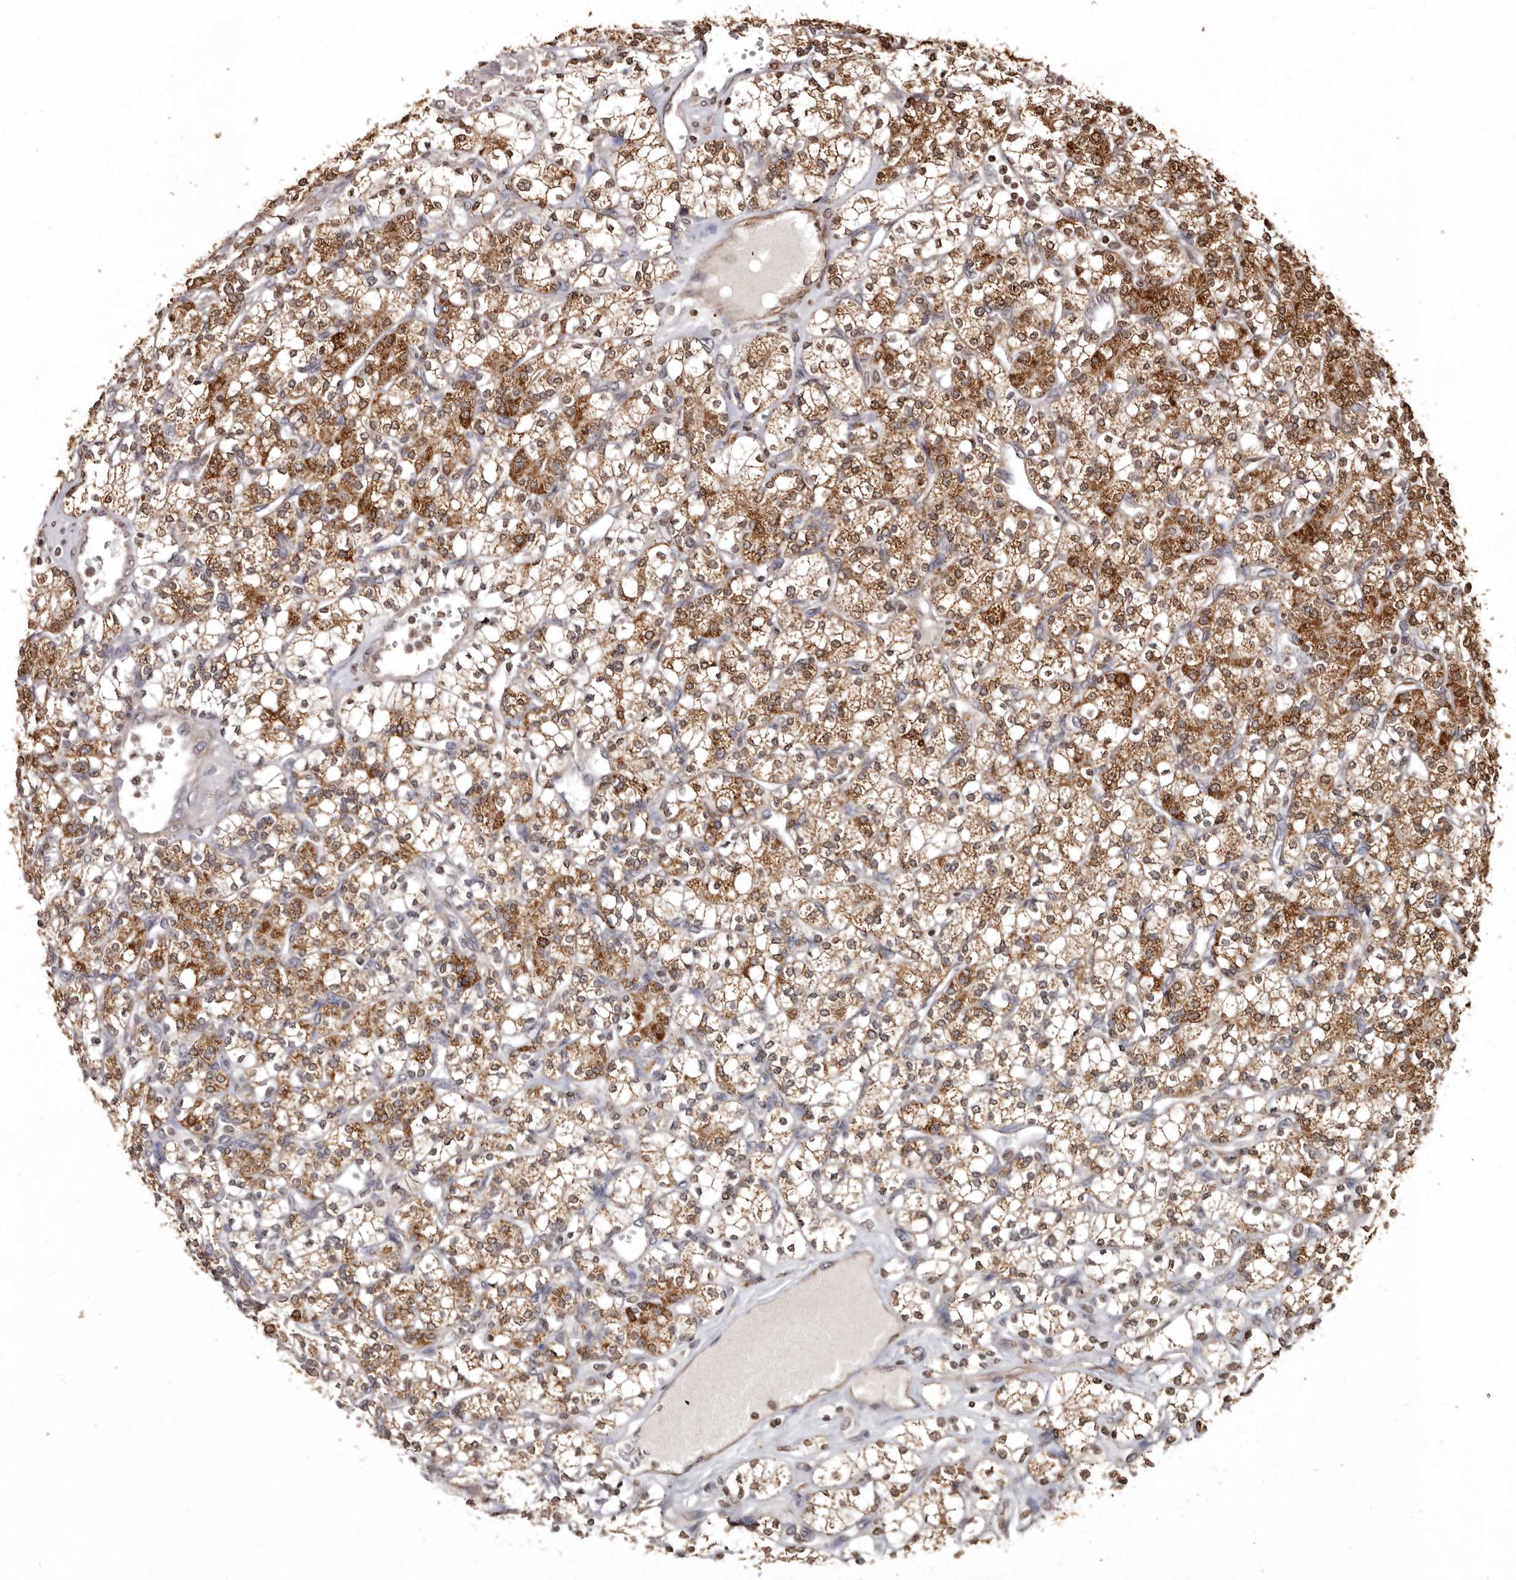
{"staining": {"intensity": "moderate", "quantity": ">75%", "location": "cytoplasmic/membranous"}, "tissue": "renal cancer", "cell_type": "Tumor cells", "image_type": "cancer", "snomed": [{"axis": "morphology", "description": "Adenocarcinoma, NOS"}, {"axis": "topography", "description": "Kidney"}], "caption": "DAB immunohistochemical staining of adenocarcinoma (renal) shows moderate cytoplasmic/membranous protein expression in approximately >75% of tumor cells.", "gene": "CCDC190", "patient": {"sex": "male", "age": 77}}